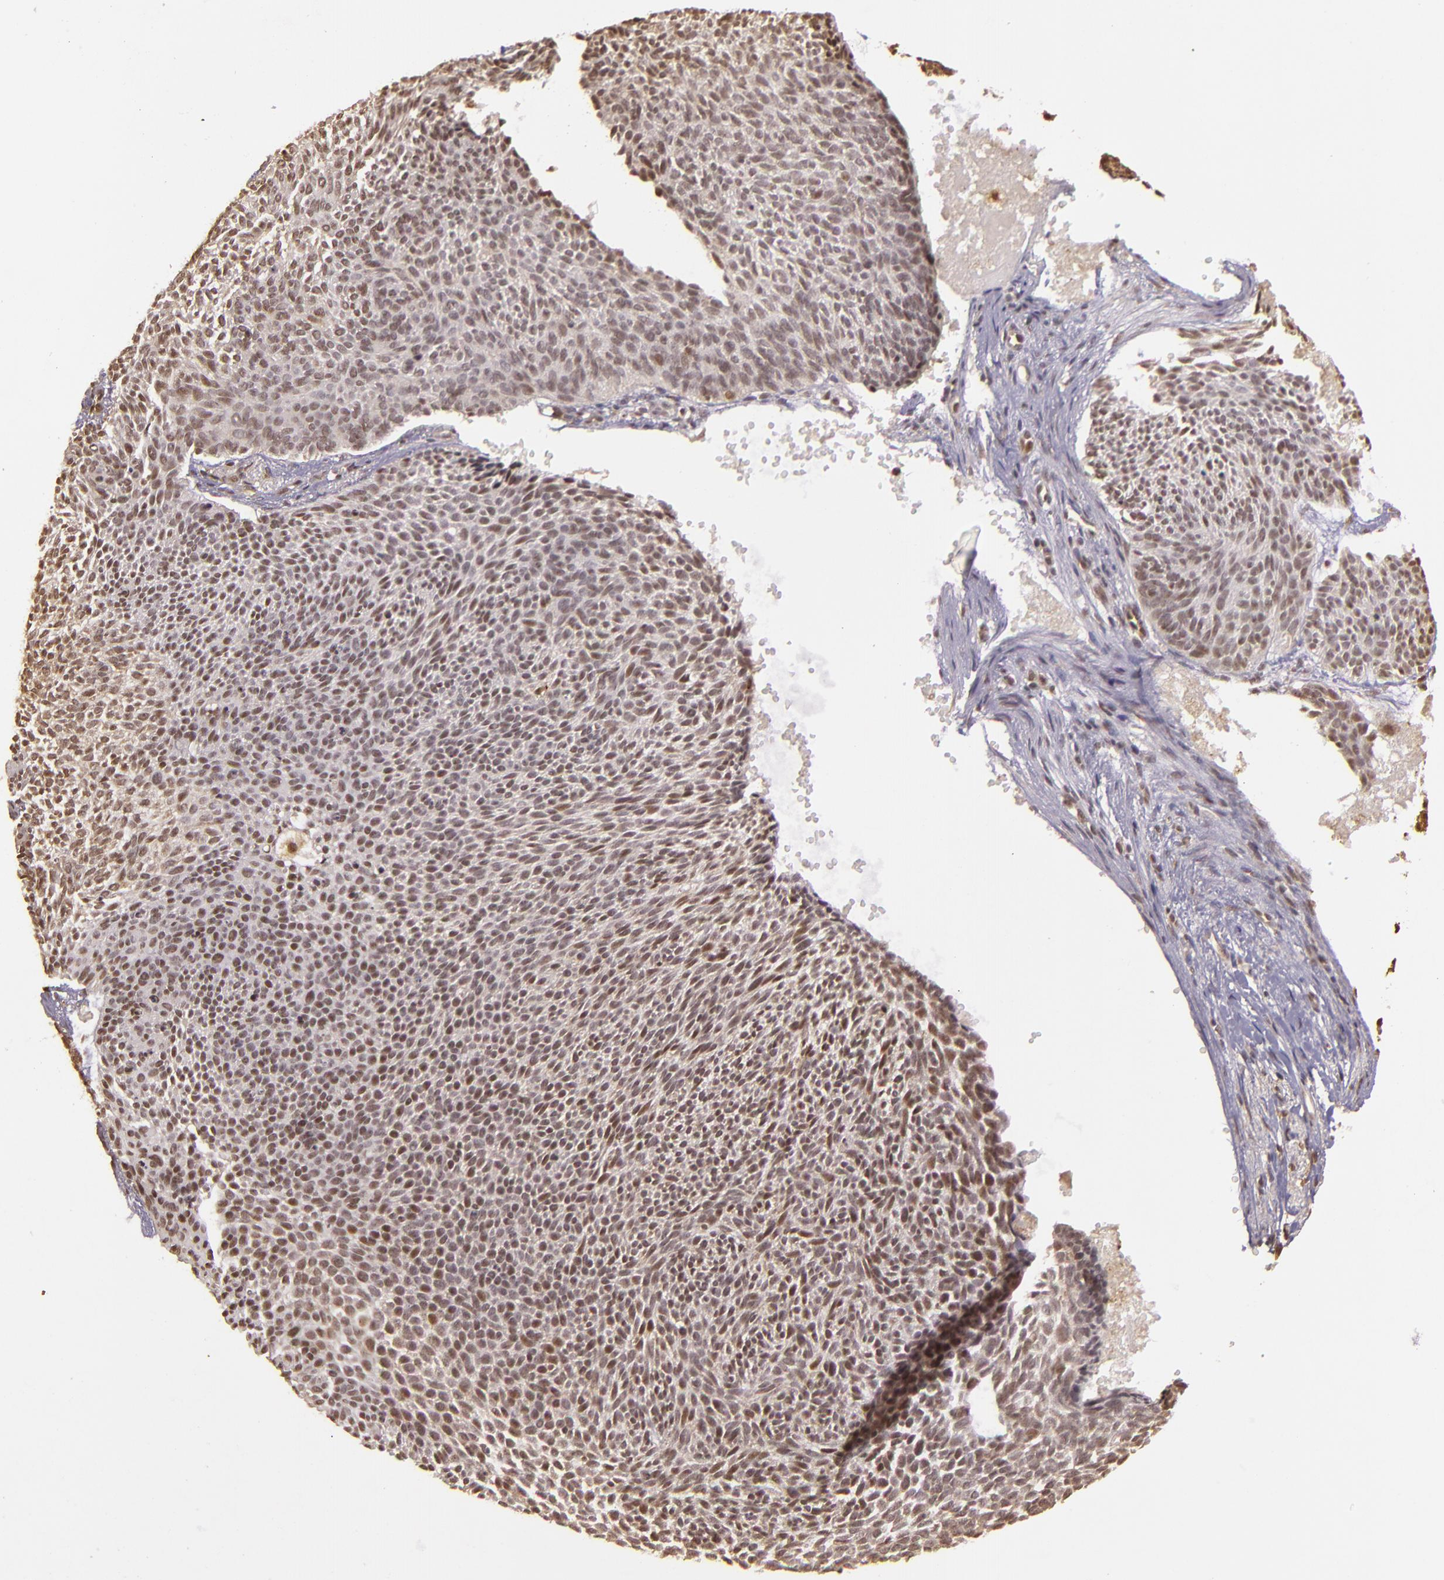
{"staining": {"intensity": "weak", "quantity": "25%-75%", "location": "nuclear"}, "tissue": "skin cancer", "cell_type": "Tumor cells", "image_type": "cancer", "snomed": [{"axis": "morphology", "description": "Basal cell carcinoma"}, {"axis": "topography", "description": "Skin"}], "caption": "Skin cancer stained with IHC exhibits weak nuclear staining in about 25%-75% of tumor cells.", "gene": "TXNRD2", "patient": {"sex": "male", "age": 84}}